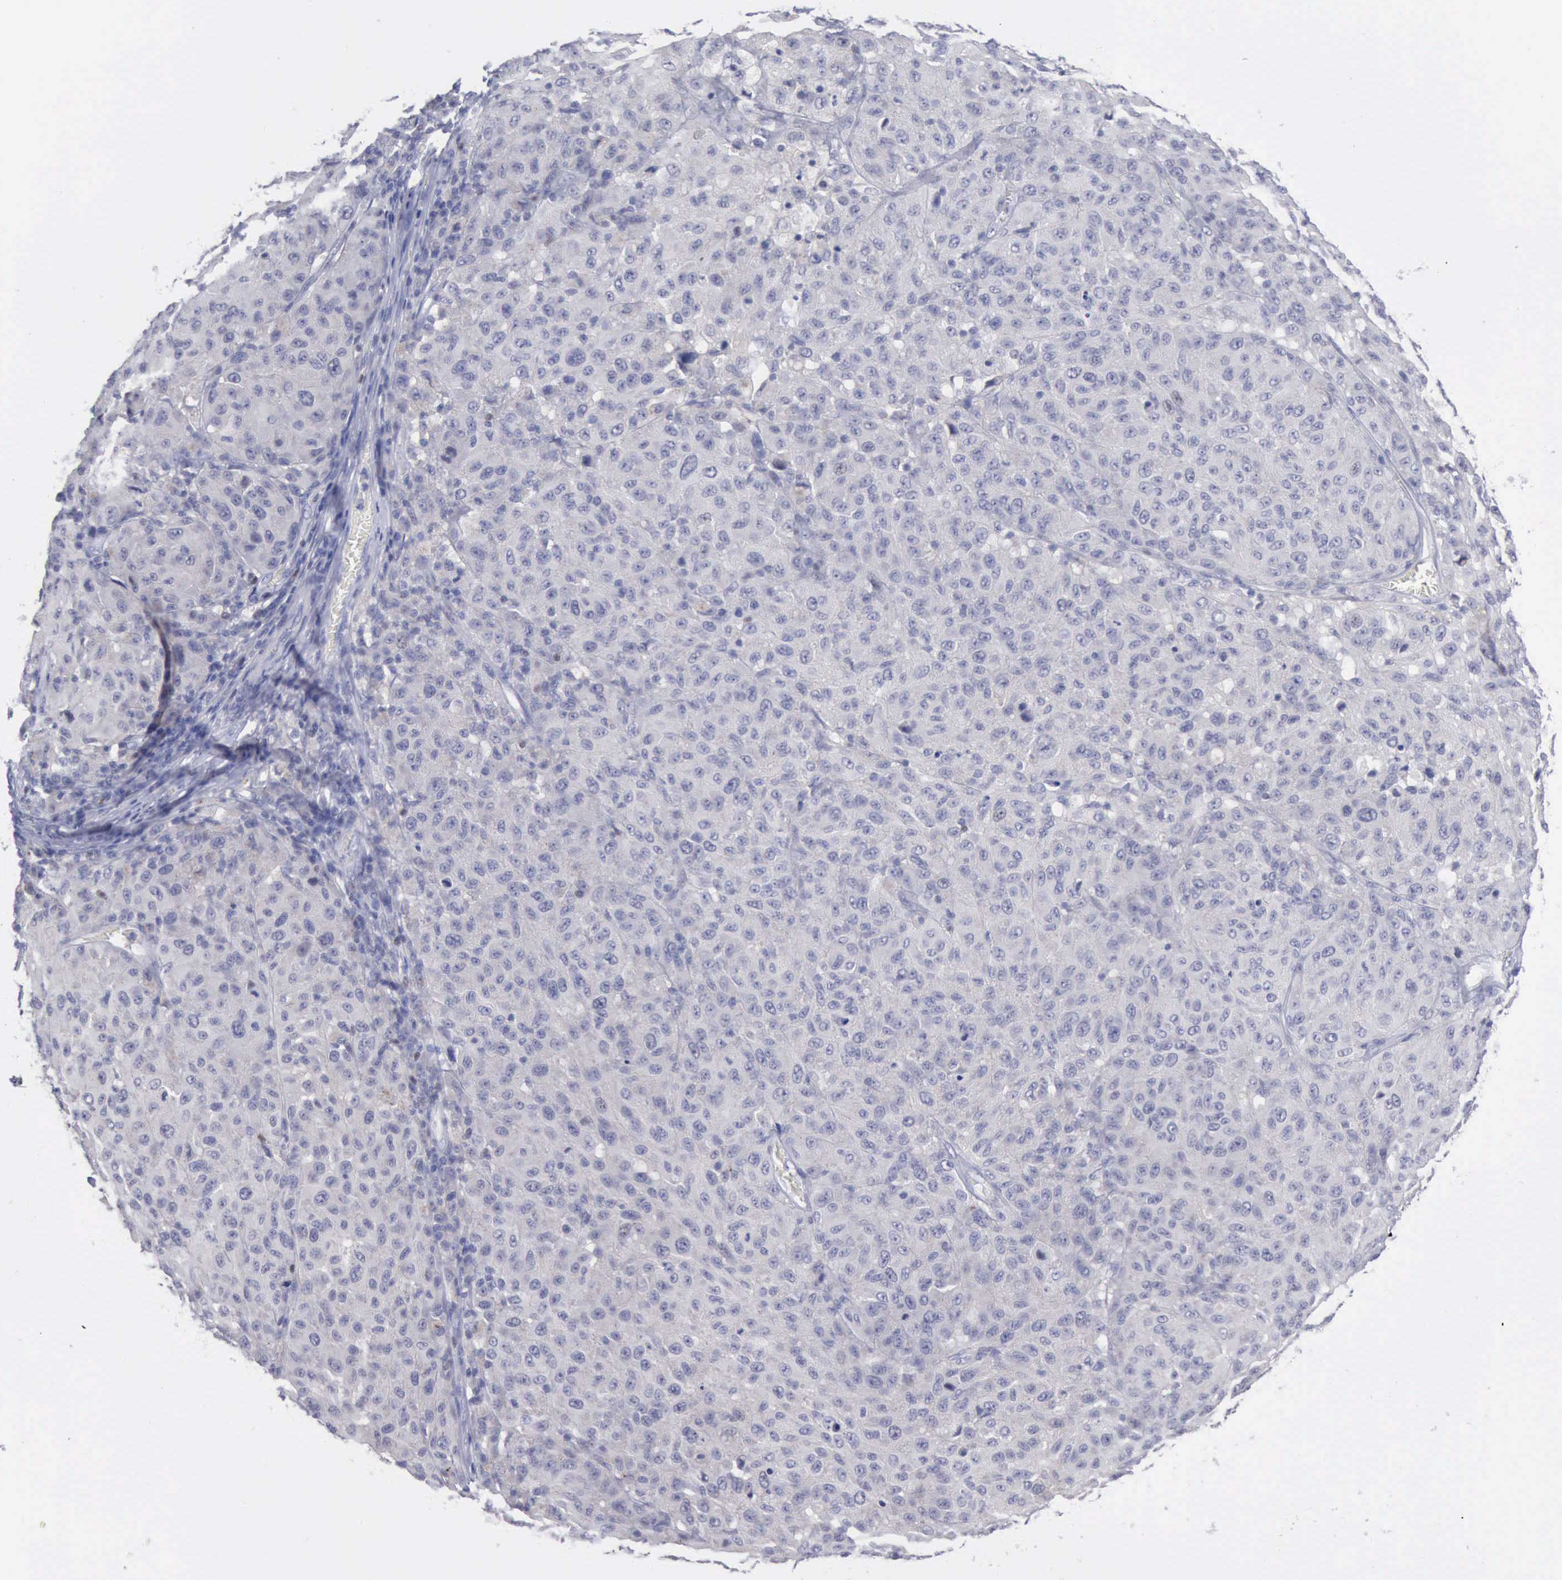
{"staining": {"intensity": "negative", "quantity": "none", "location": "none"}, "tissue": "melanoma", "cell_type": "Tumor cells", "image_type": "cancer", "snomed": [{"axis": "morphology", "description": "Malignant melanoma, NOS"}, {"axis": "topography", "description": "Skin"}], "caption": "Immunohistochemistry (IHC) micrograph of neoplastic tissue: human malignant melanoma stained with DAB (3,3'-diaminobenzidine) displays no significant protein expression in tumor cells.", "gene": "SATB2", "patient": {"sex": "female", "age": 77}}